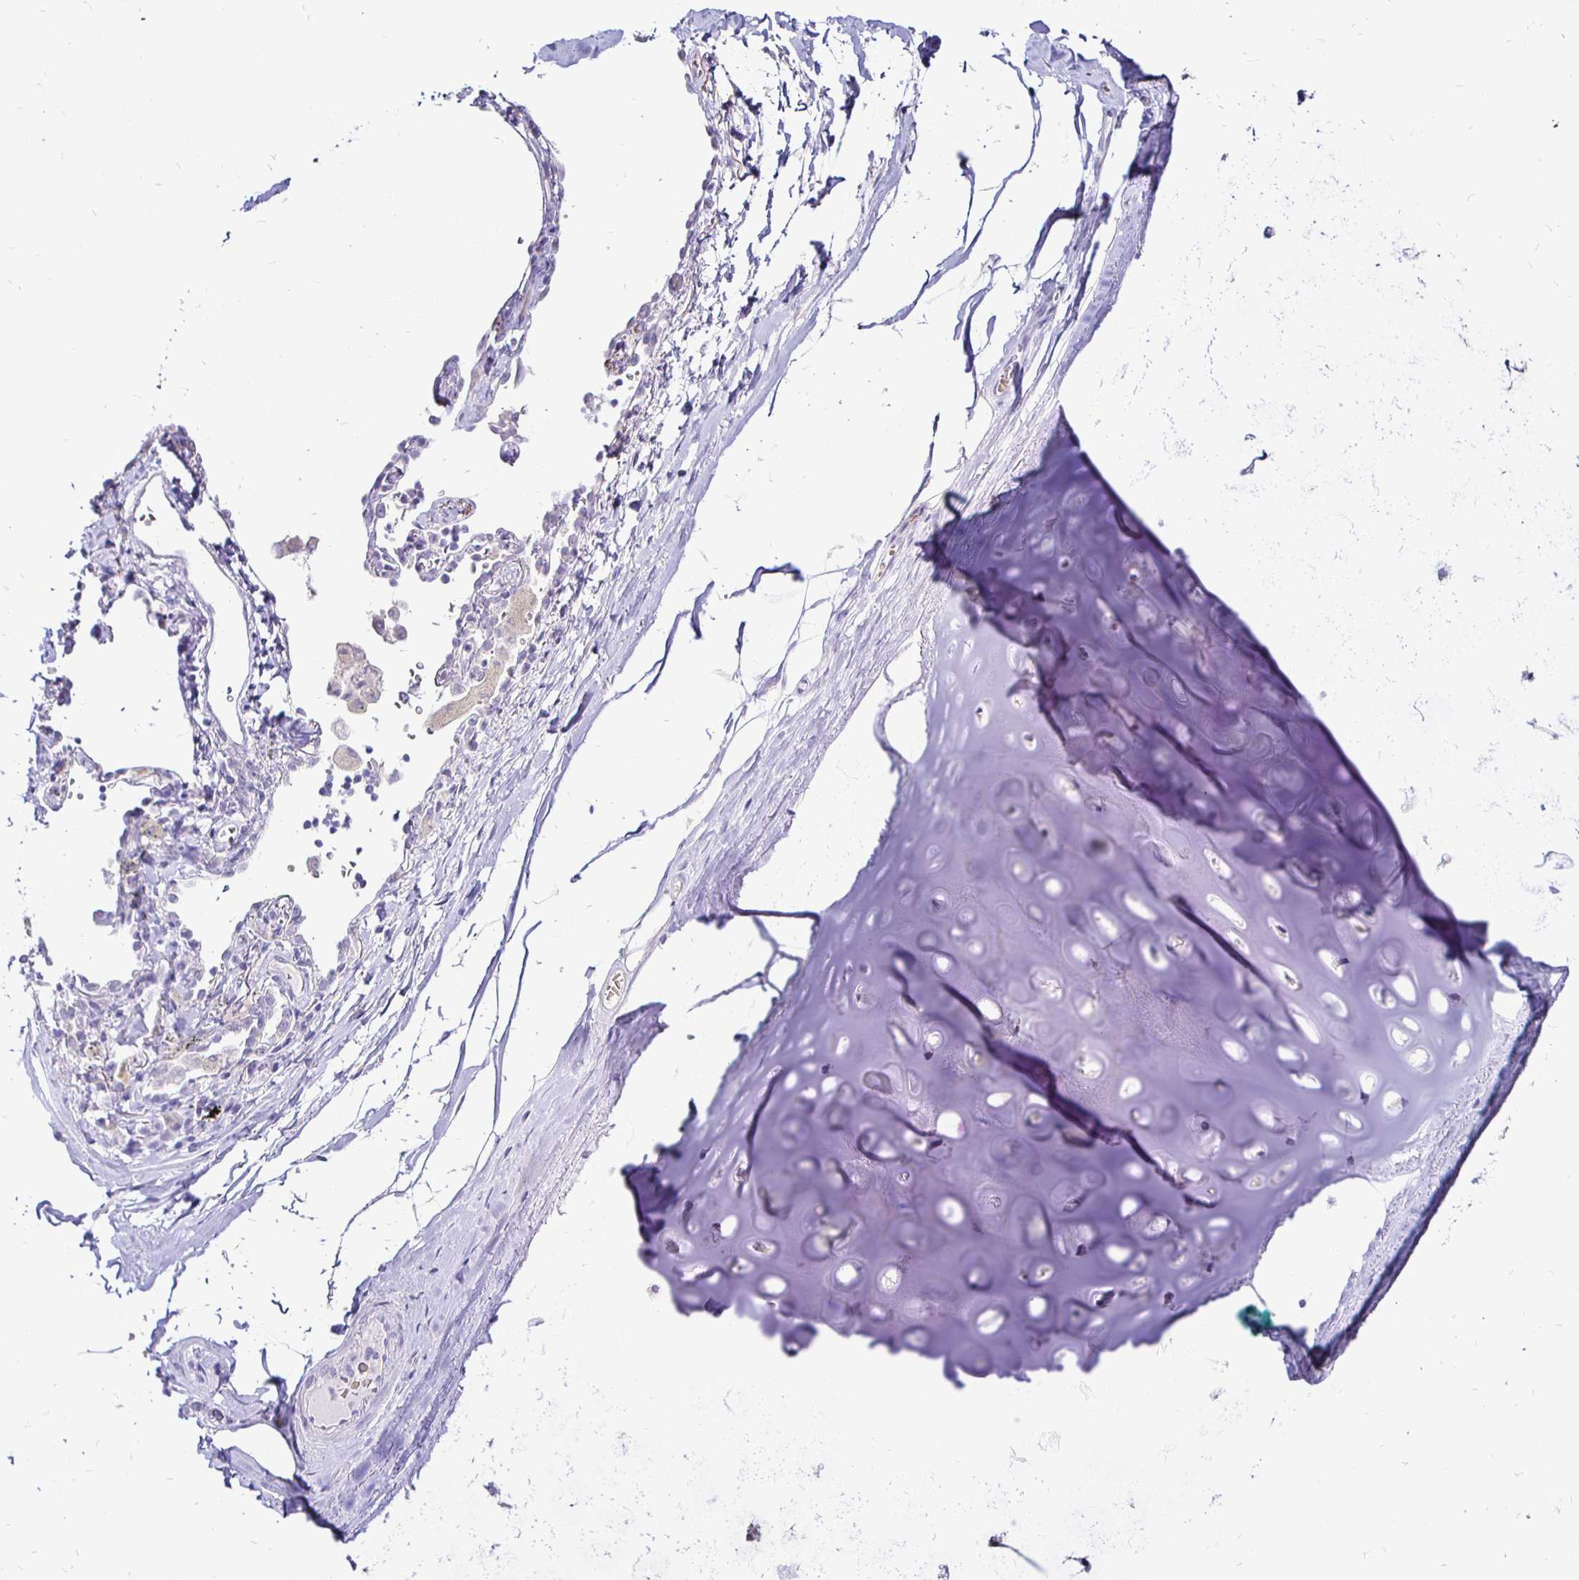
{"staining": {"intensity": "negative", "quantity": "none", "location": "none"}, "tissue": "adipose tissue", "cell_type": "Adipocytes", "image_type": "normal", "snomed": [{"axis": "morphology", "description": "Normal tissue, NOS"}, {"axis": "topography", "description": "Cartilage tissue"}, {"axis": "topography", "description": "Bronchus"}], "caption": "A photomicrograph of human adipose tissue is negative for staining in adipocytes. (IHC, brightfield microscopy, high magnification).", "gene": "IRGC", "patient": {"sex": "male", "age": 64}}